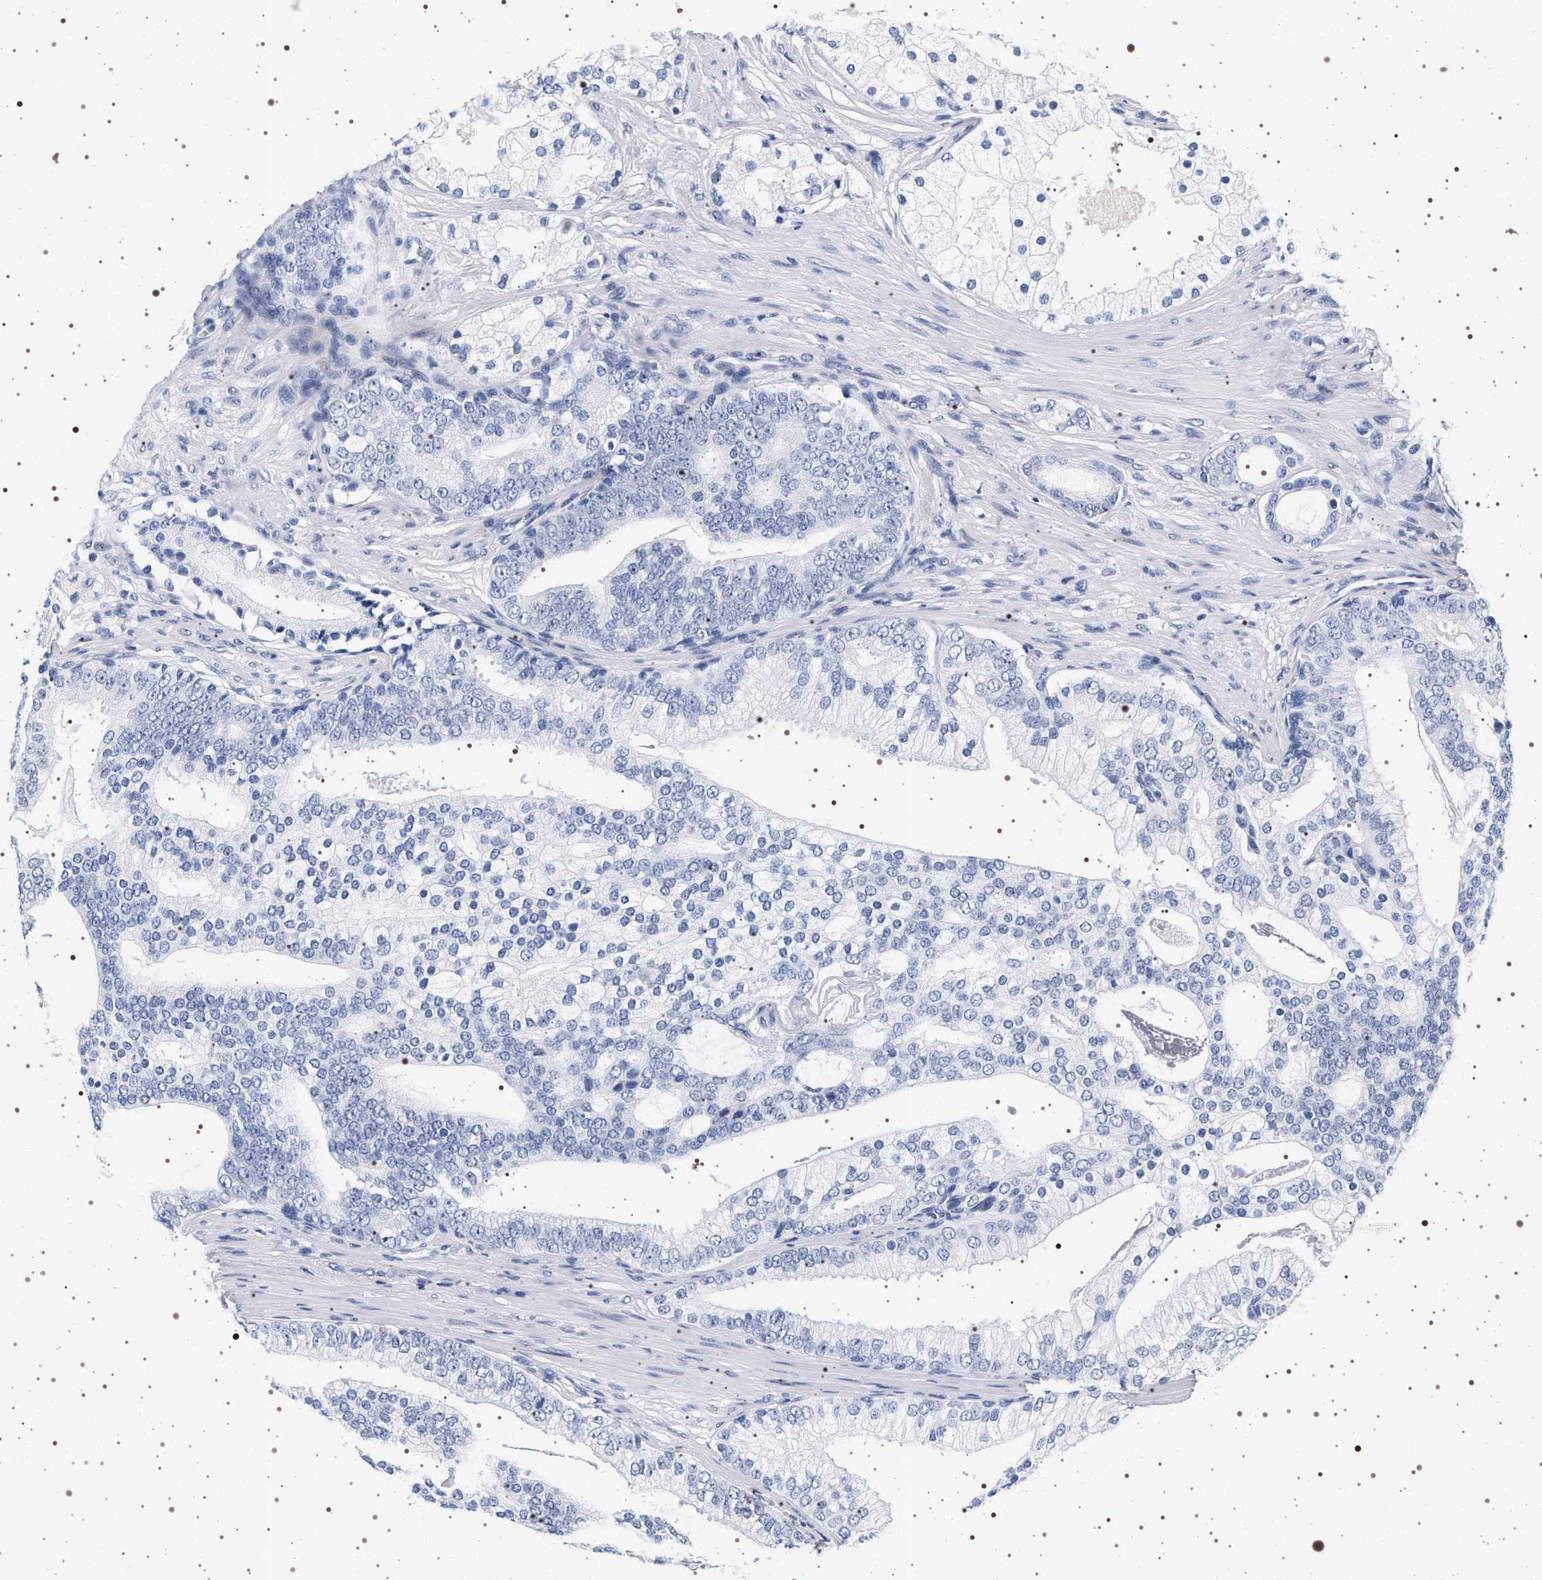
{"staining": {"intensity": "negative", "quantity": "none", "location": "none"}, "tissue": "prostate cancer", "cell_type": "Tumor cells", "image_type": "cancer", "snomed": [{"axis": "morphology", "description": "Adenocarcinoma, Low grade"}, {"axis": "topography", "description": "Prostate"}], "caption": "Tumor cells show no significant protein positivity in prostate adenocarcinoma (low-grade).", "gene": "SYN1", "patient": {"sex": "male", "age": 58}}